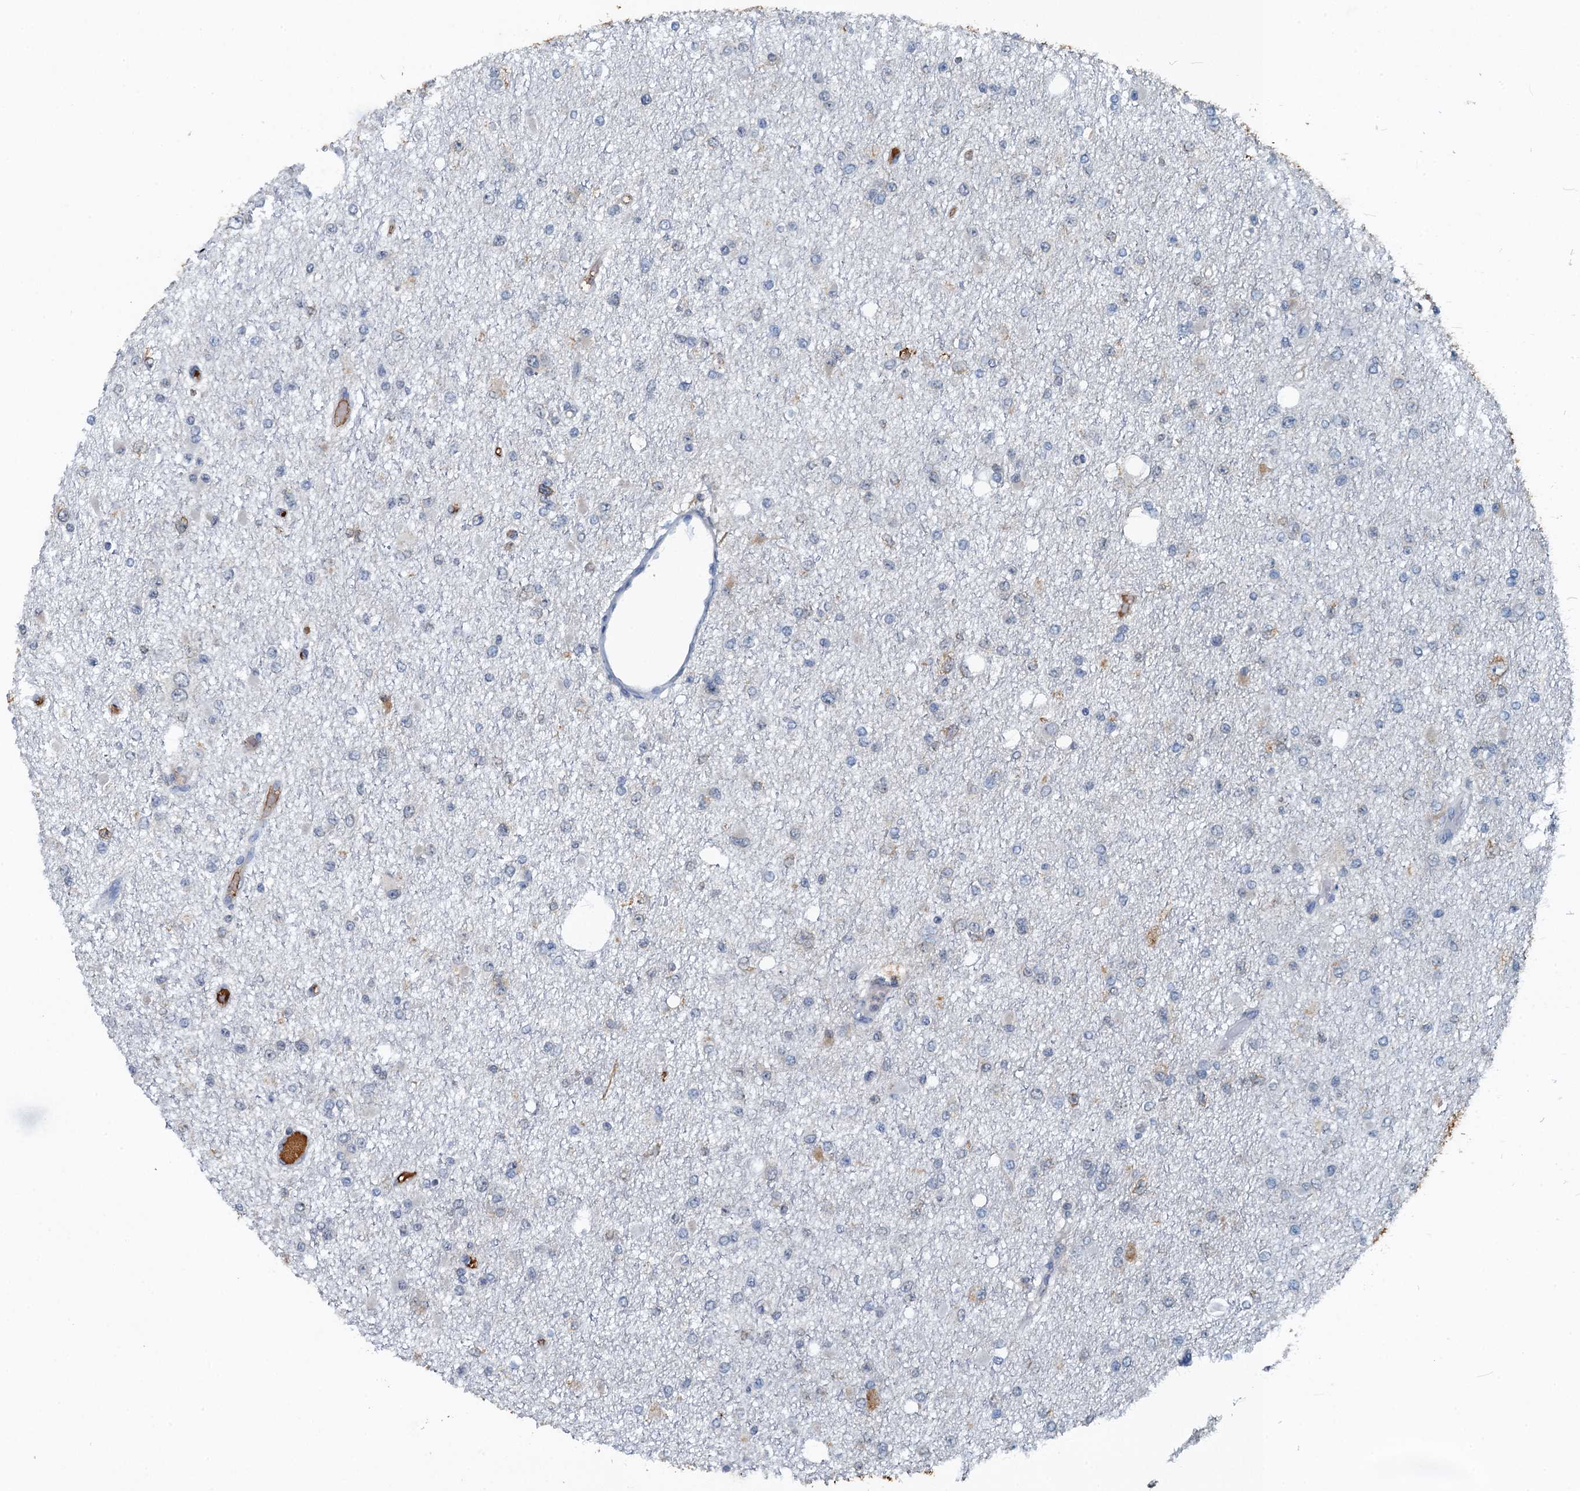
{"staining": {"intensity": "negative", "quantity": "none", "location": "none"}, "tissue": "glioma", "cell_type": "Tumor cells", "image_type": "cancer", "snomed": [{"axis": "morphology", "description": "Glioma, malignant, Low grade"}, {"axis": "topography", "description": "Brain"}], "caption": "This micrograph is of glioma stained with immunohistochemistry (IHC) to label a protein in brown with the nuclei are counter-stained blue. There is no expression in tumor cells.", "gene": "LSM14B", "patient": {"sex": "female", "age": 22}}